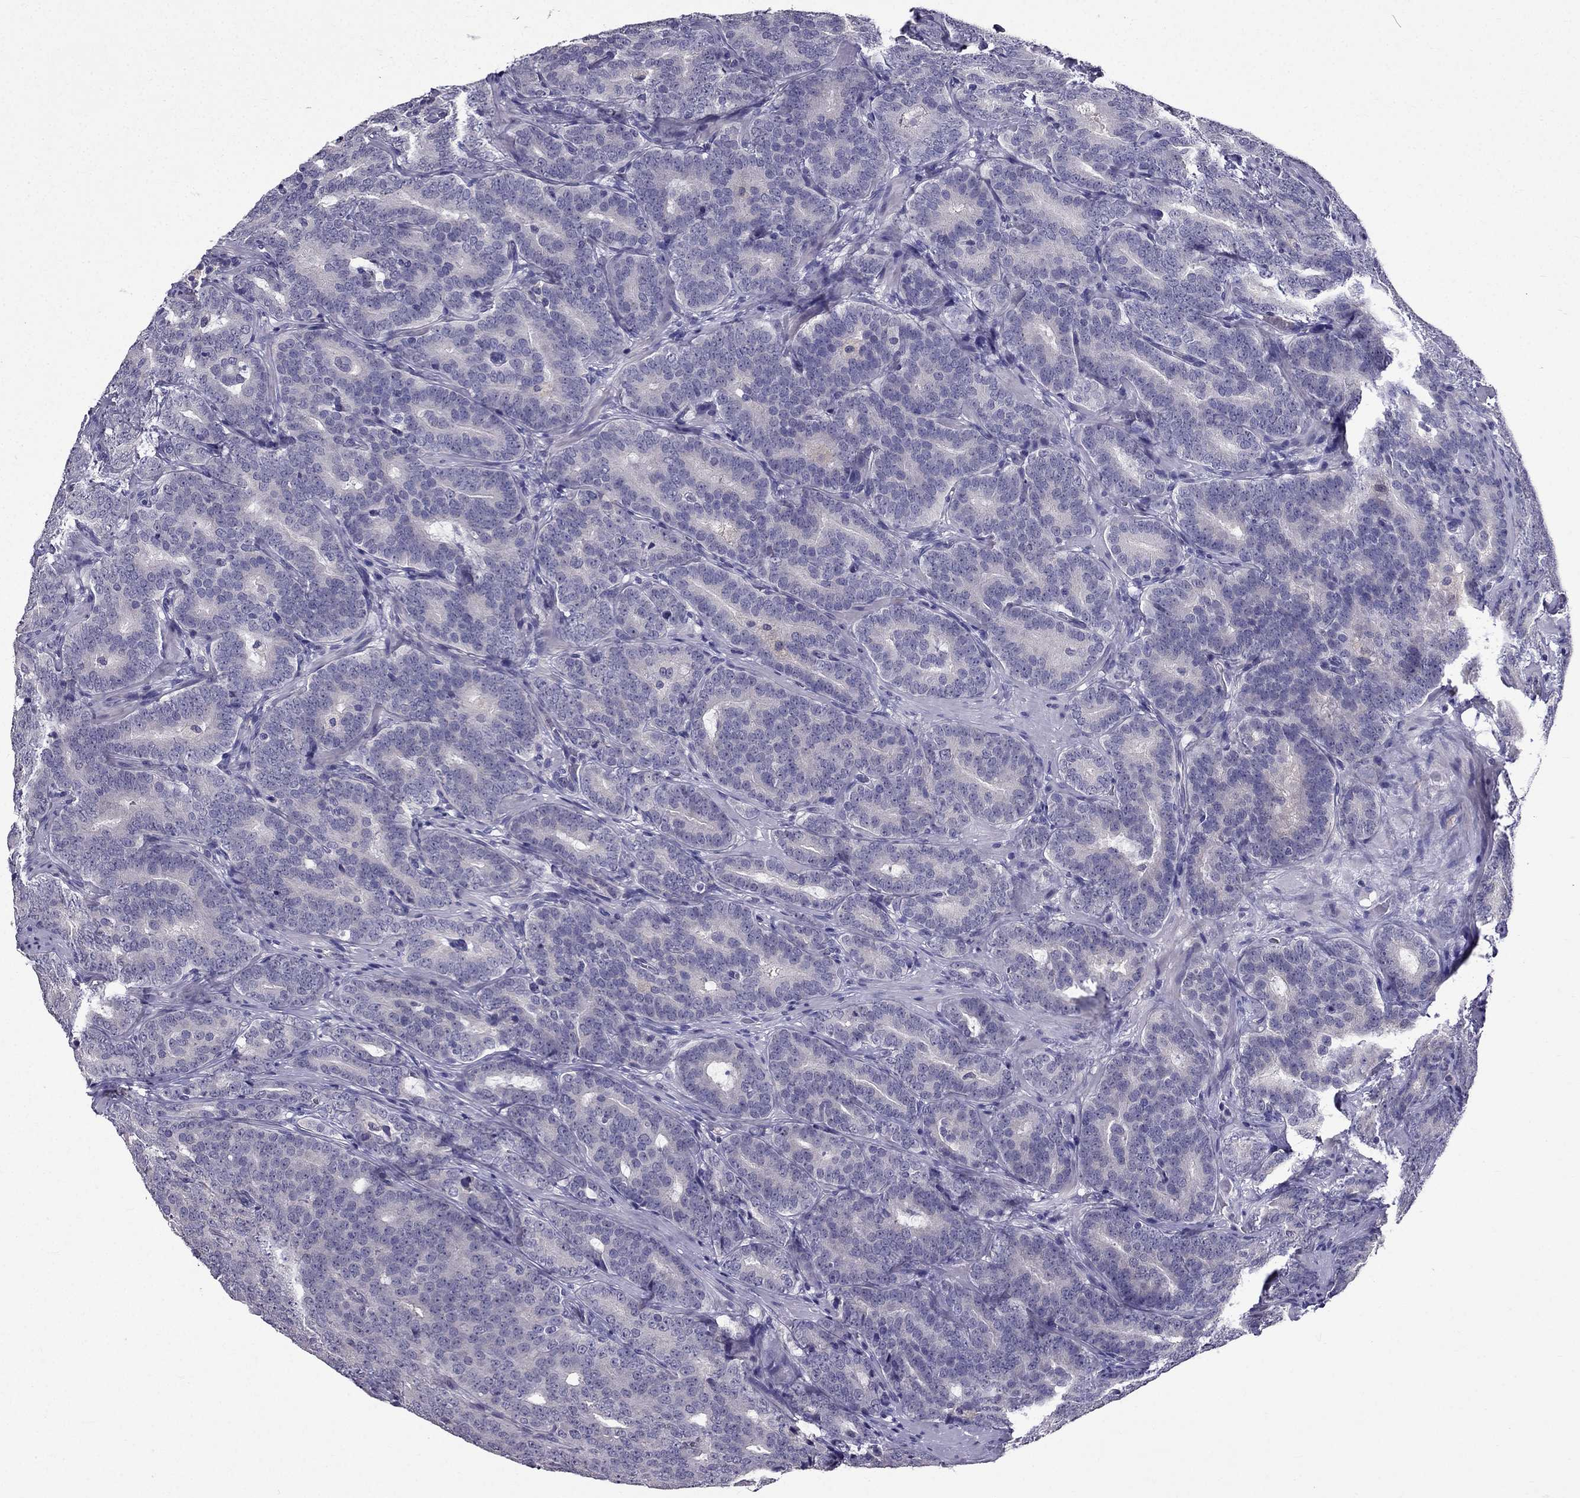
{"staining": {"intensity": "negative", "quantity": "none", "location": "none"}, "tissue": "prostate cancer", "cell_type": "Tumor cells", "image_type": "cancer", "snomed": [{"axis": "morphology", "description": "Adenocarcinoma, NOS"}, {"axis": "topography", "description": "Prostate"}], "caption": "IHC of human adenocarcinoma (prostate) displays no positivity in tumor cells.", "gene": "DUSP15", "patient": {"sex": "male", "age": 71}}